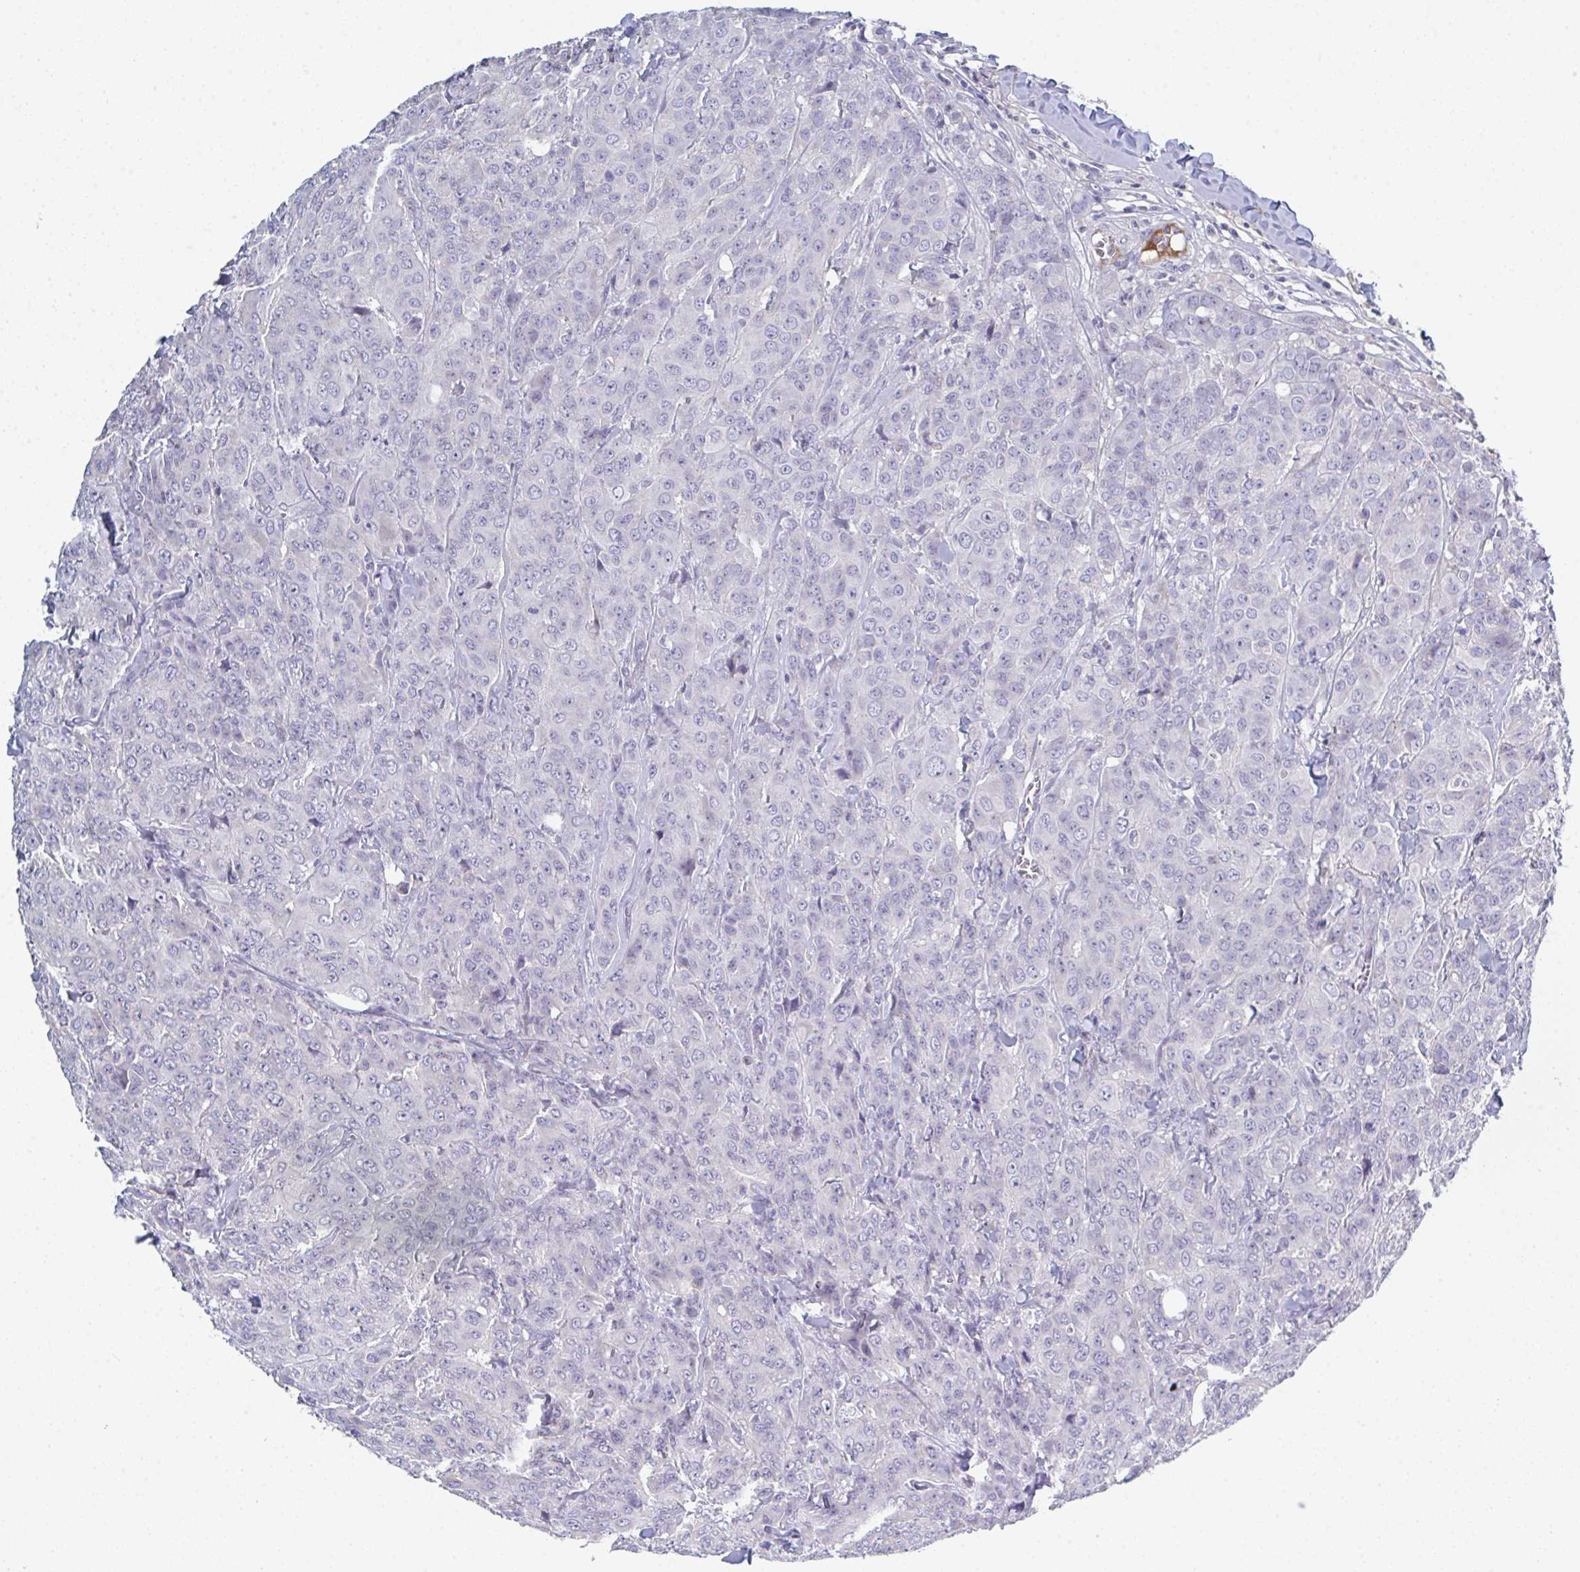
{"staining": {"intensity": "negative", "quantity": "none", "location": "none"}, "tissue": "breast cancer", "cell_type": "Tumor cells", "image_type": "cancer", "snomed": [{"axis": "morphology", "description": "Normal tissue, NOS"}, {"axis": "morphology", "description": "Duct carcinoma"}, {"axis": "topography", "description": "Breast"}], "caption": "Histopathology image shows no protein staining in tumor cells of breast cancer (infiltrating ductal carcinoma) tissue.", "gene": "HGFAC", "patient": {"sex": "female", "age": 43}}